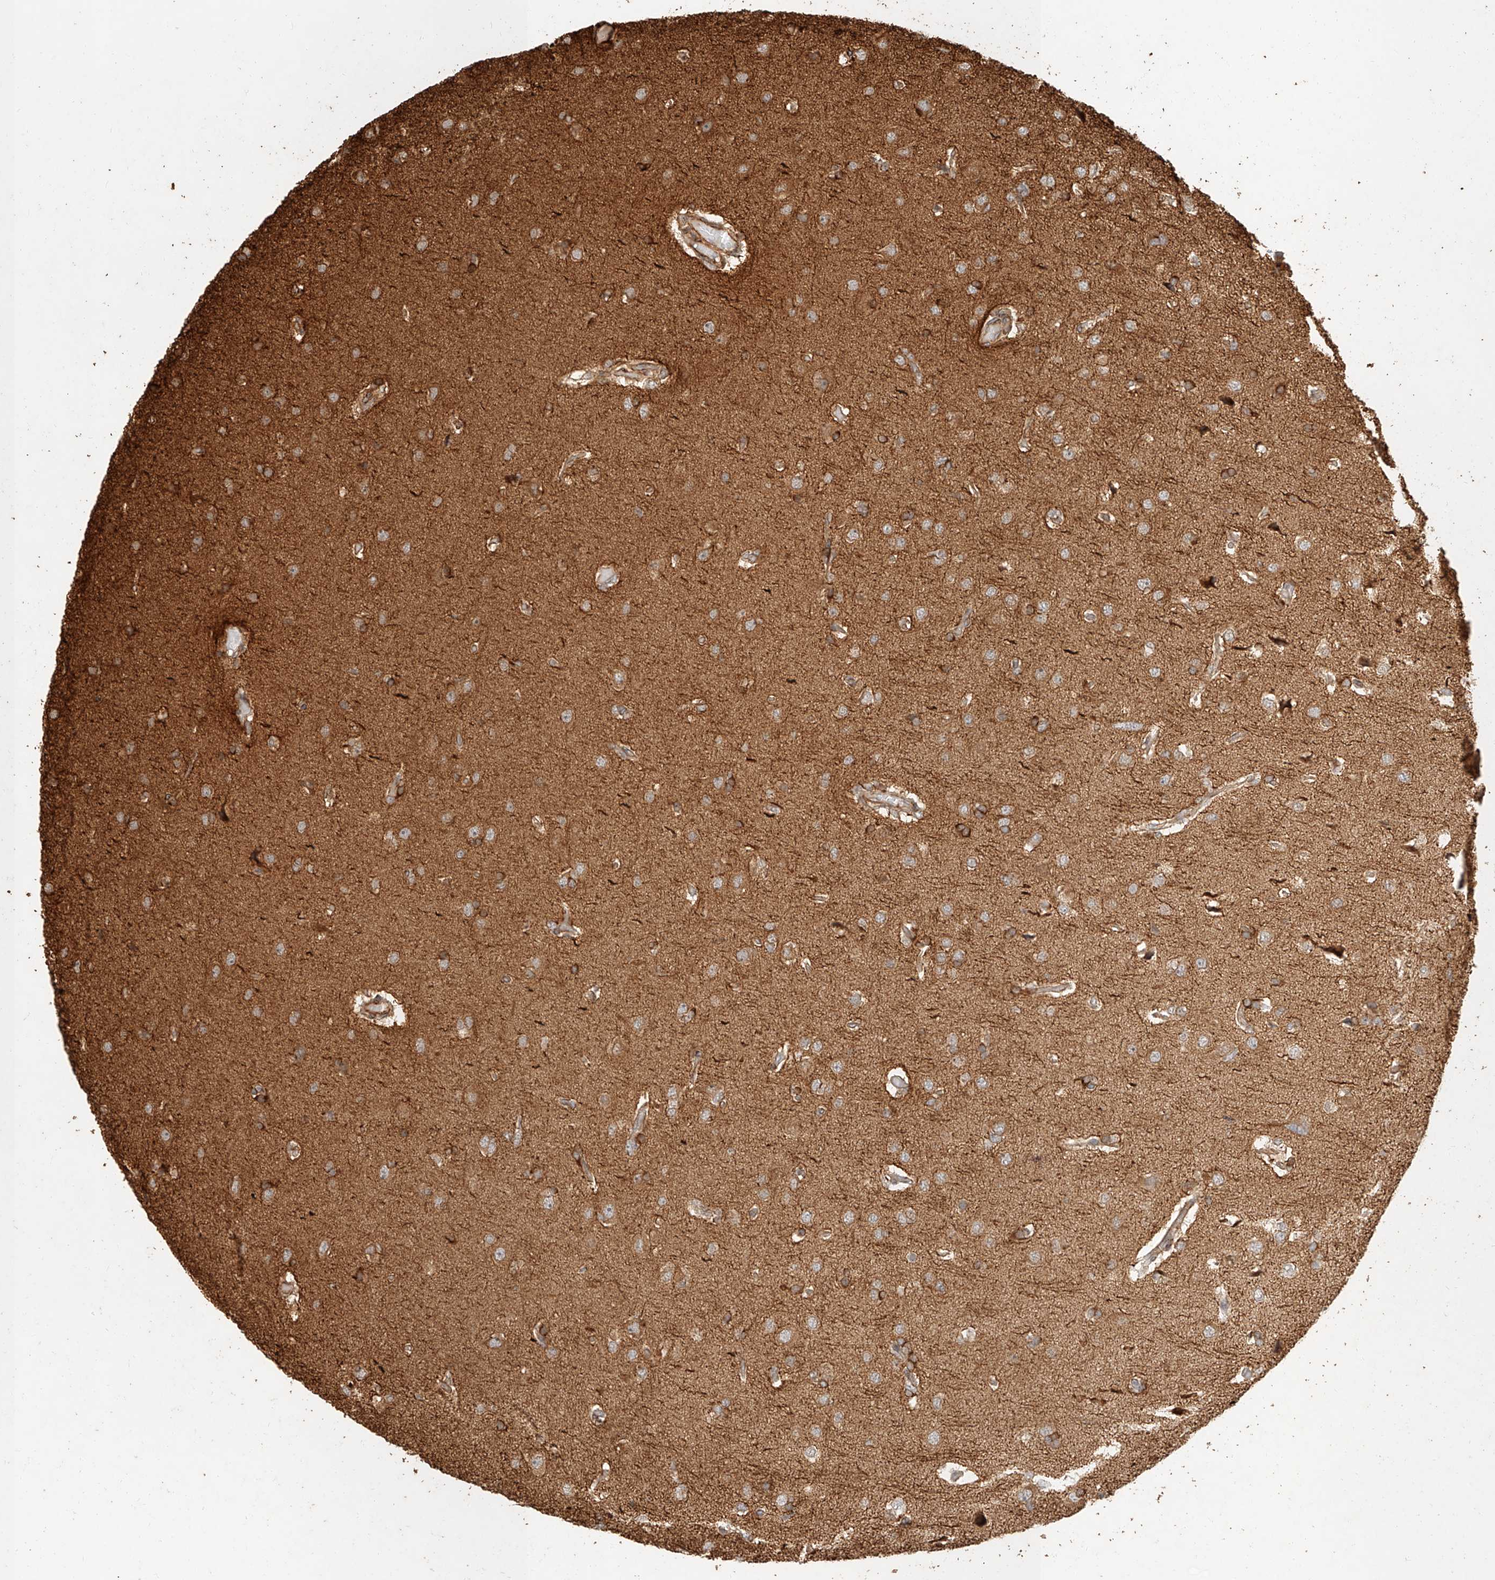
{"staining": {"intensity": "moderate", "quantity": ">75%", "location": "cytoplasmic/membranous"}, "tissue": "glioma", "cell_type": "Tumor cells", "image_type": "cancer", "snomed": [{"axis": "morphology", "description": "Glioma, malignant, High grade"}, {"axis": "topography", "description": "Brain"}], "caption": "Immunohistochemistry (DAB (3,3'-diaminobenzidine)) staining of human malignant glioma (high-grade) exhibits moderate cytoplasmic/membranous protein positivity in approximately >75% of tumor cells.", "gene": "NAP1L1", "patient": {"sex": "female", "age": 59}}